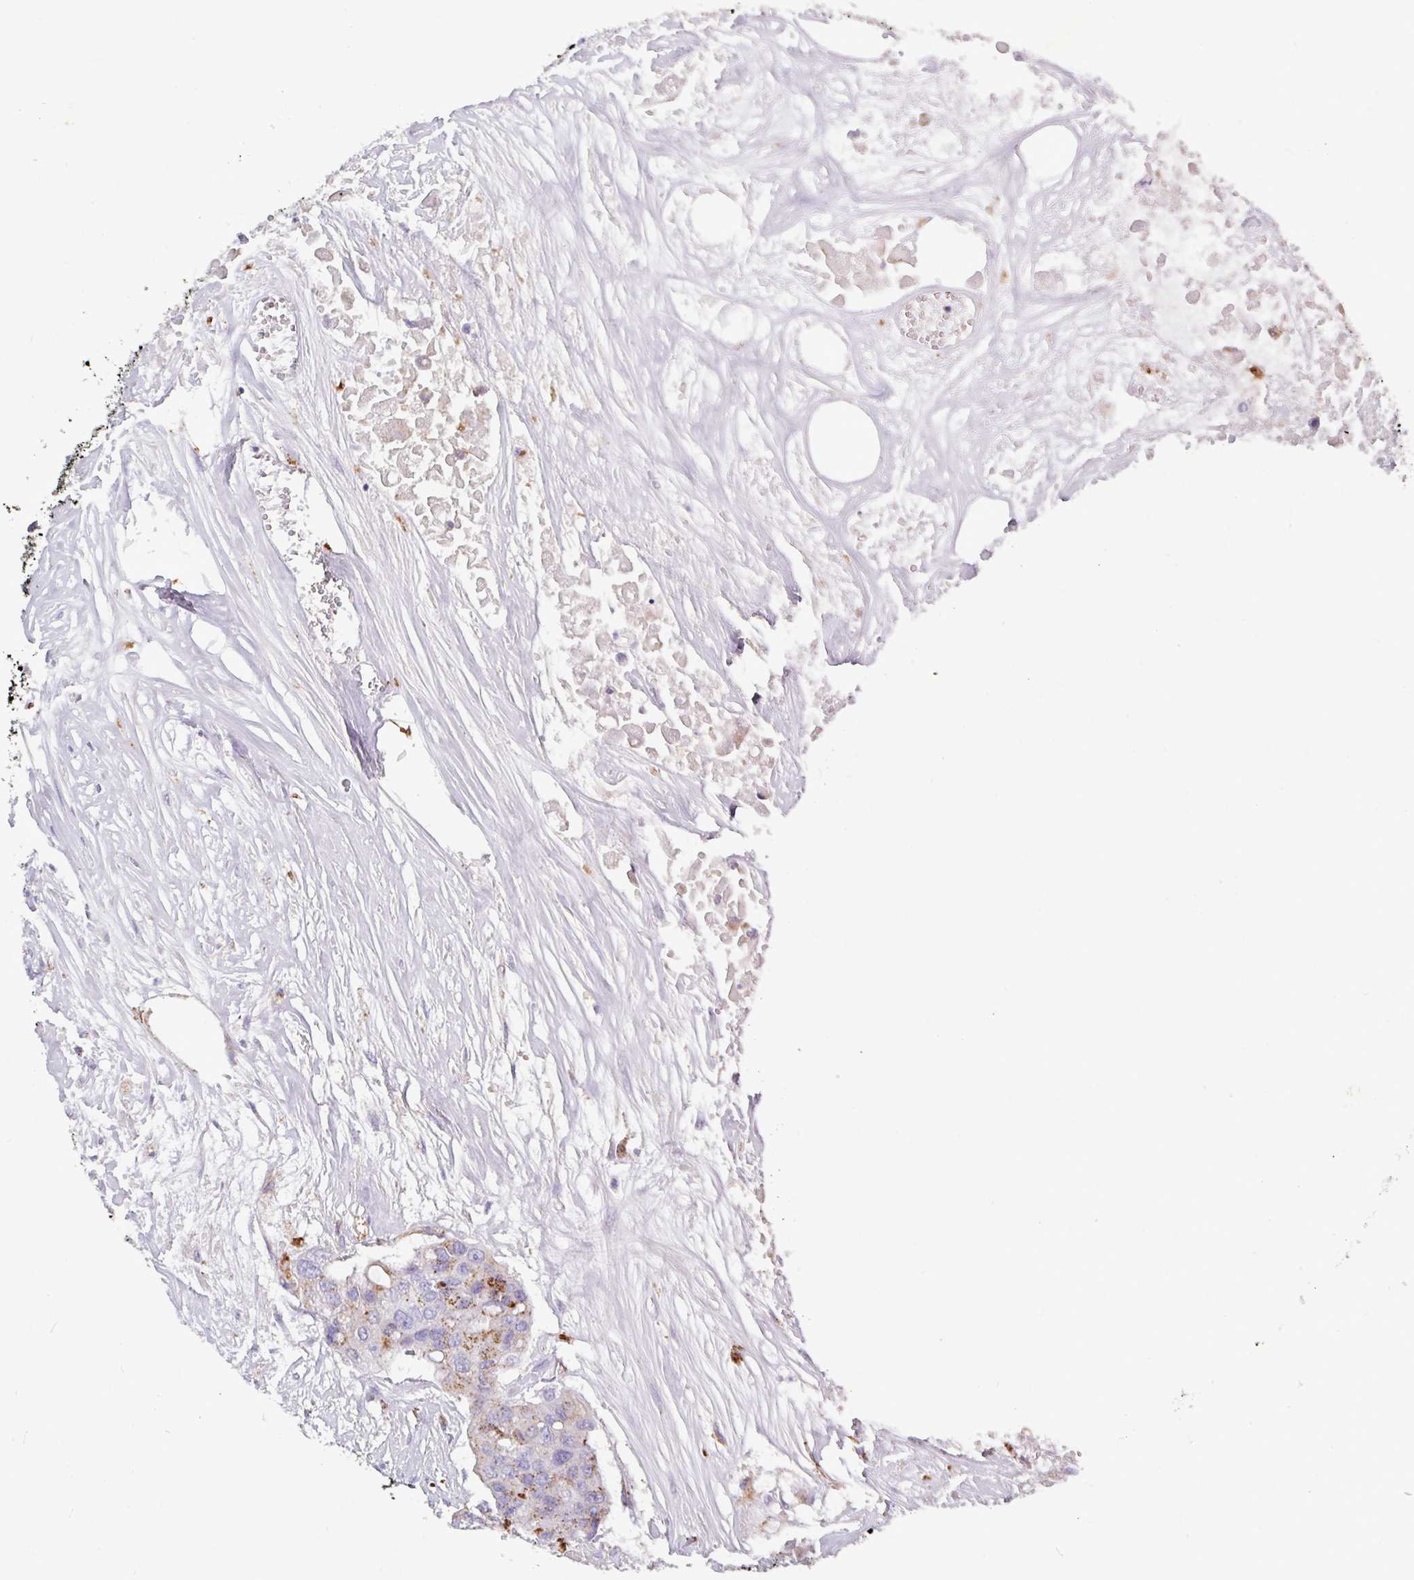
{"staining": {"intensity": "moderate", "quantity": "<25%", "location": "cytoplasmic/membranous"}, "tissue": "colorectal cancer", "cell_type": "Tumor cells", "image_type": "cancer", "snomed": [{"axis": "morphology", "description": "Adenocarcinoma, NOS"}, {"axis": "topography", "description": "Colon"}], "caption": "About <25% of tumor cells in colorectal adenocarcinoma exhibit moderate cytoplasmic/membranous protein expression as visualized by brown immunohistochemical staining.", "gene": "AMIGO2", "patient": {"sex": "male", "age": 77}}